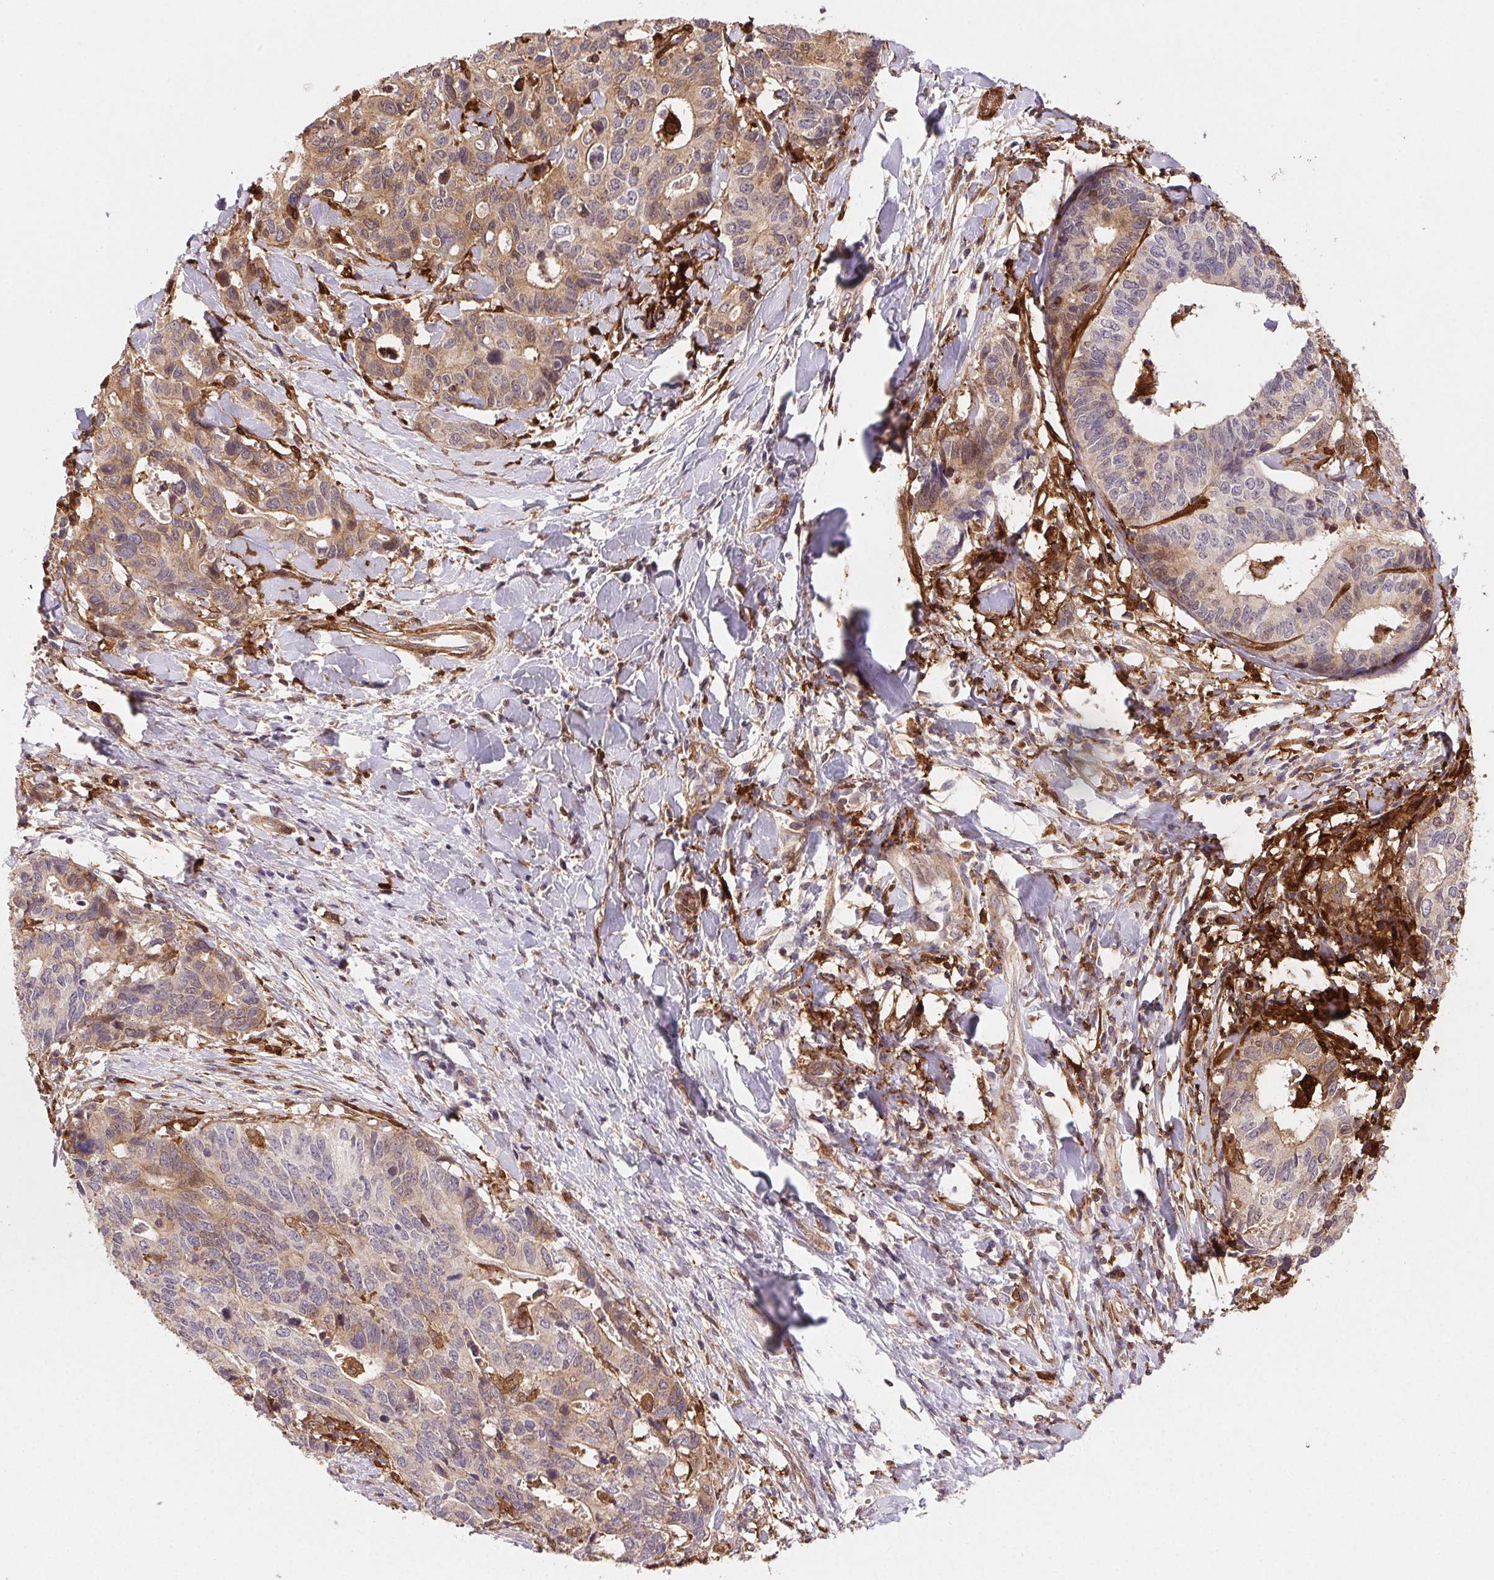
{"staining": {"intensity": "weak", "quantity": "25%-75%", "location": "cytoplasmic/membranous"}, "tissue": "stomach cancer", "cell_type": "Tumor cells", "image_type": "cancer", "snomed": [{"axis": "morphology", "description": "Adenocarcinoma, NOS"}, {"axis": "topography", "description": "Stomach, upper"}], "caption": "Immunohistochemistry (IHC) (DAB (3,3'-diaminobenzidine)) staining of human stomach cancer (adenocarcinoma) reveals weak cytoplasmic/membranous protein staining in about 25%-75% of tumor cells. Nuclei are stained in blue.", "gene": "GBP1", "patient": {"sex": "female", "age": 67}}